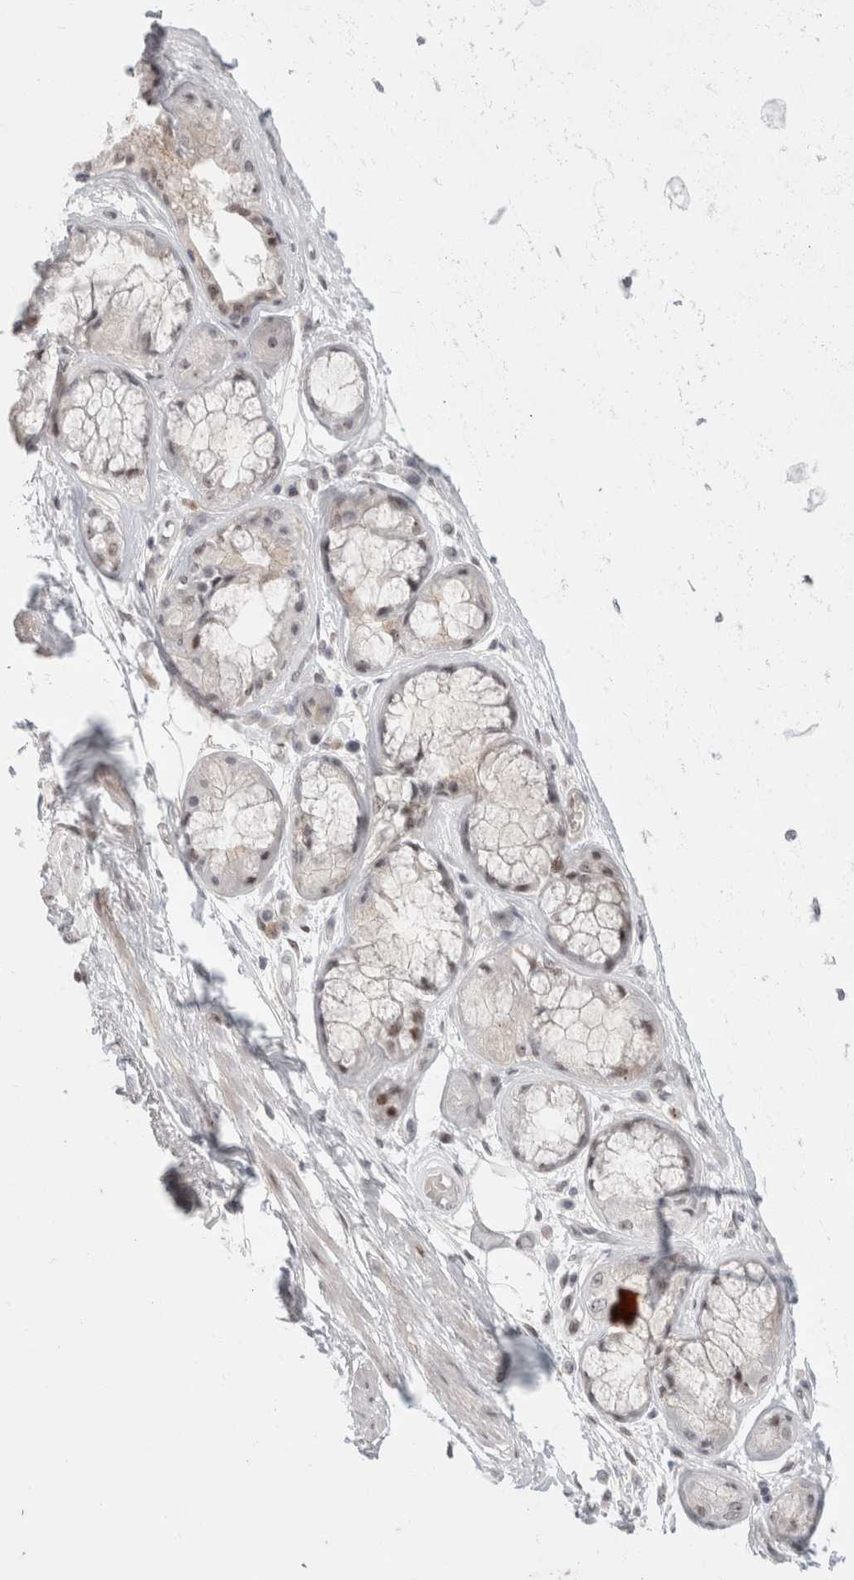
{"staining": {"intensity": "weak", "quantity": ">75%", "location": "nuclear"}, "tissue": "adipose tissue", "cell_type": "Adipocytes", "image_type": "normal", "snomed": [{"axis": "morphology", "description": "Normal tissue, NOS"}, {"axis": "topography", "description": "Bronchus"}], "caption": "Immunohistochemistry histopathology image of normal adipose tissue: human adipose tissue stained using immunohistochemistry displays low levels of weak protein expression localized specifically in the nuclear of adipocytes, appearing as a nuclear brown color.", "gene": "SENP6", "patient": {"sex": "male", "age": 66}}